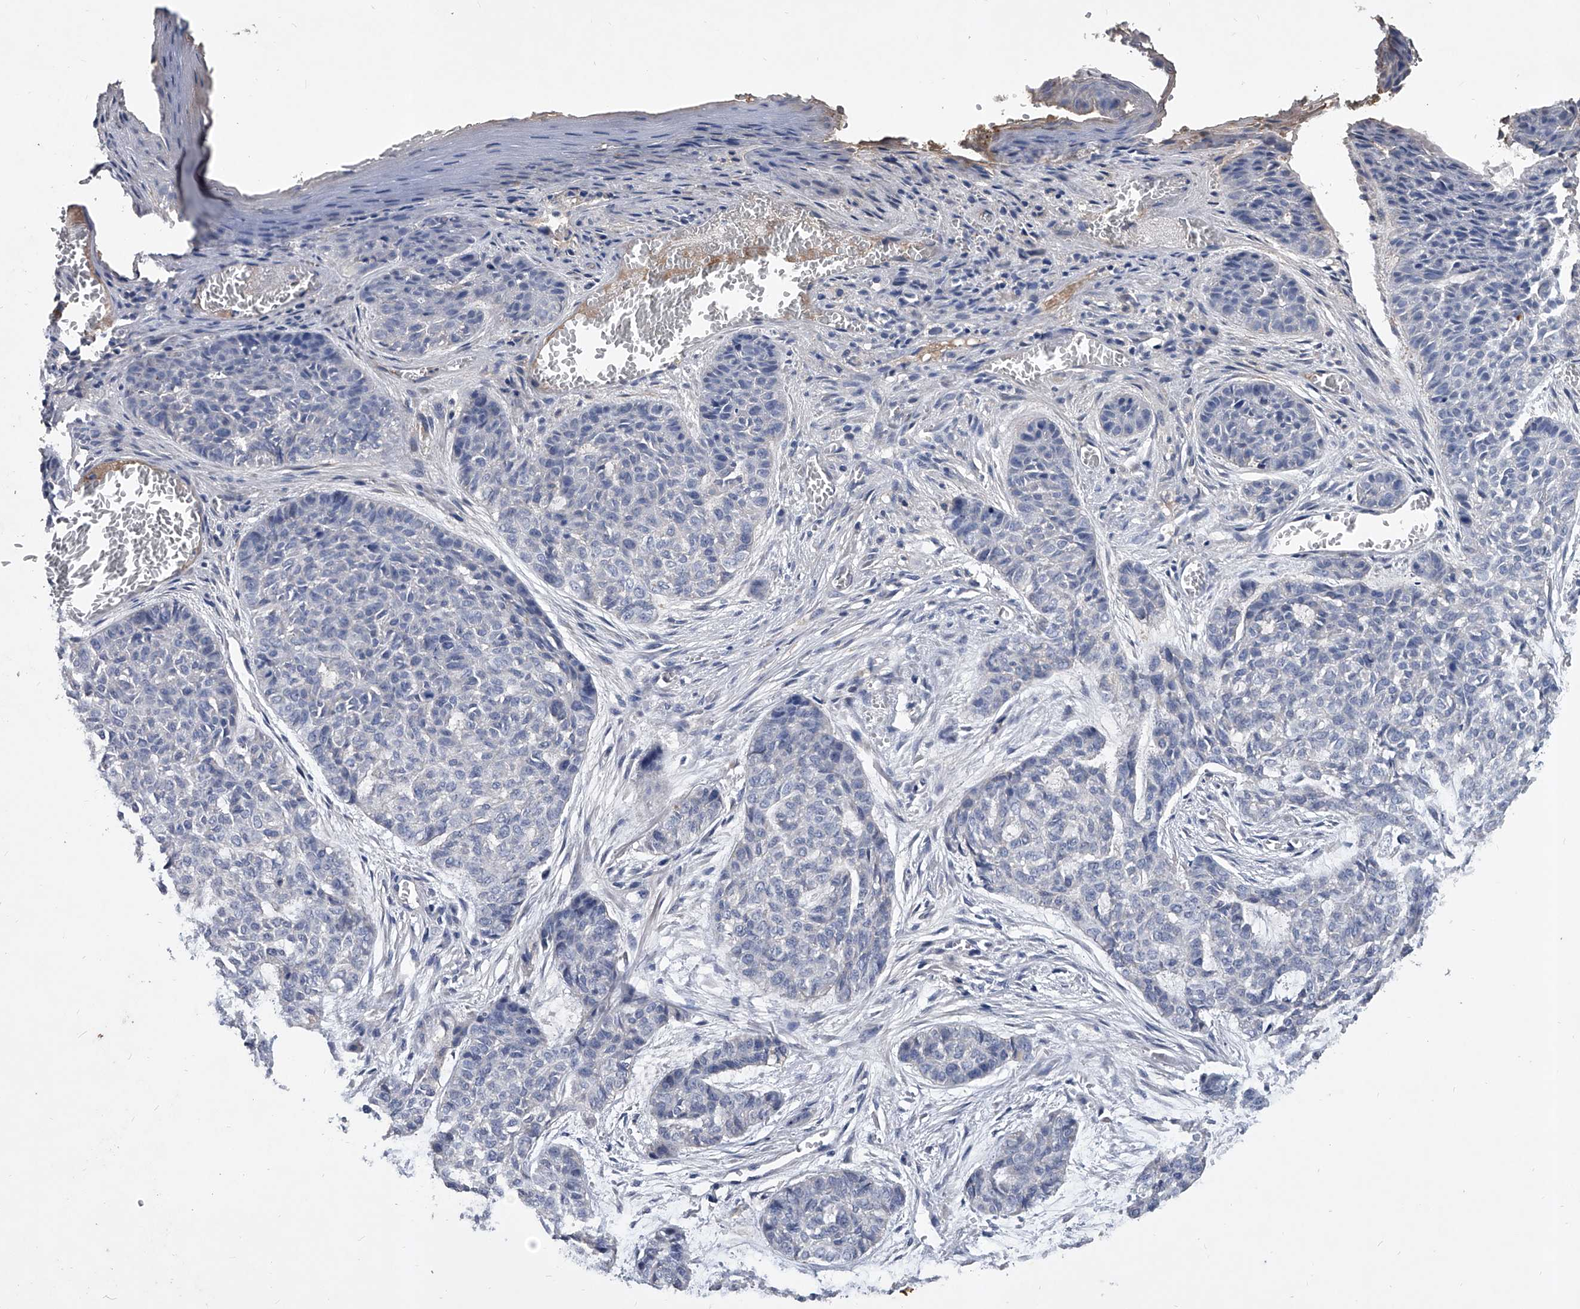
{"staining": {"intensity": "negative", "quantity": "none", "location": "none"}, "tissue": "skin cancer", "cell_type": "Tumor cells", "image_type": "cancer", "snomed": [{"axis": "morphology", "description": "Basal cell carcinoma"}, {"axis": "topography", "description": "Skin"}], "caption": "DAB immunohistochemical staining of skin basal cell carcinoma shows no significant staining in tumor cells.", "gene": "C5", "patient": {"sex": "female", "age": 64}}